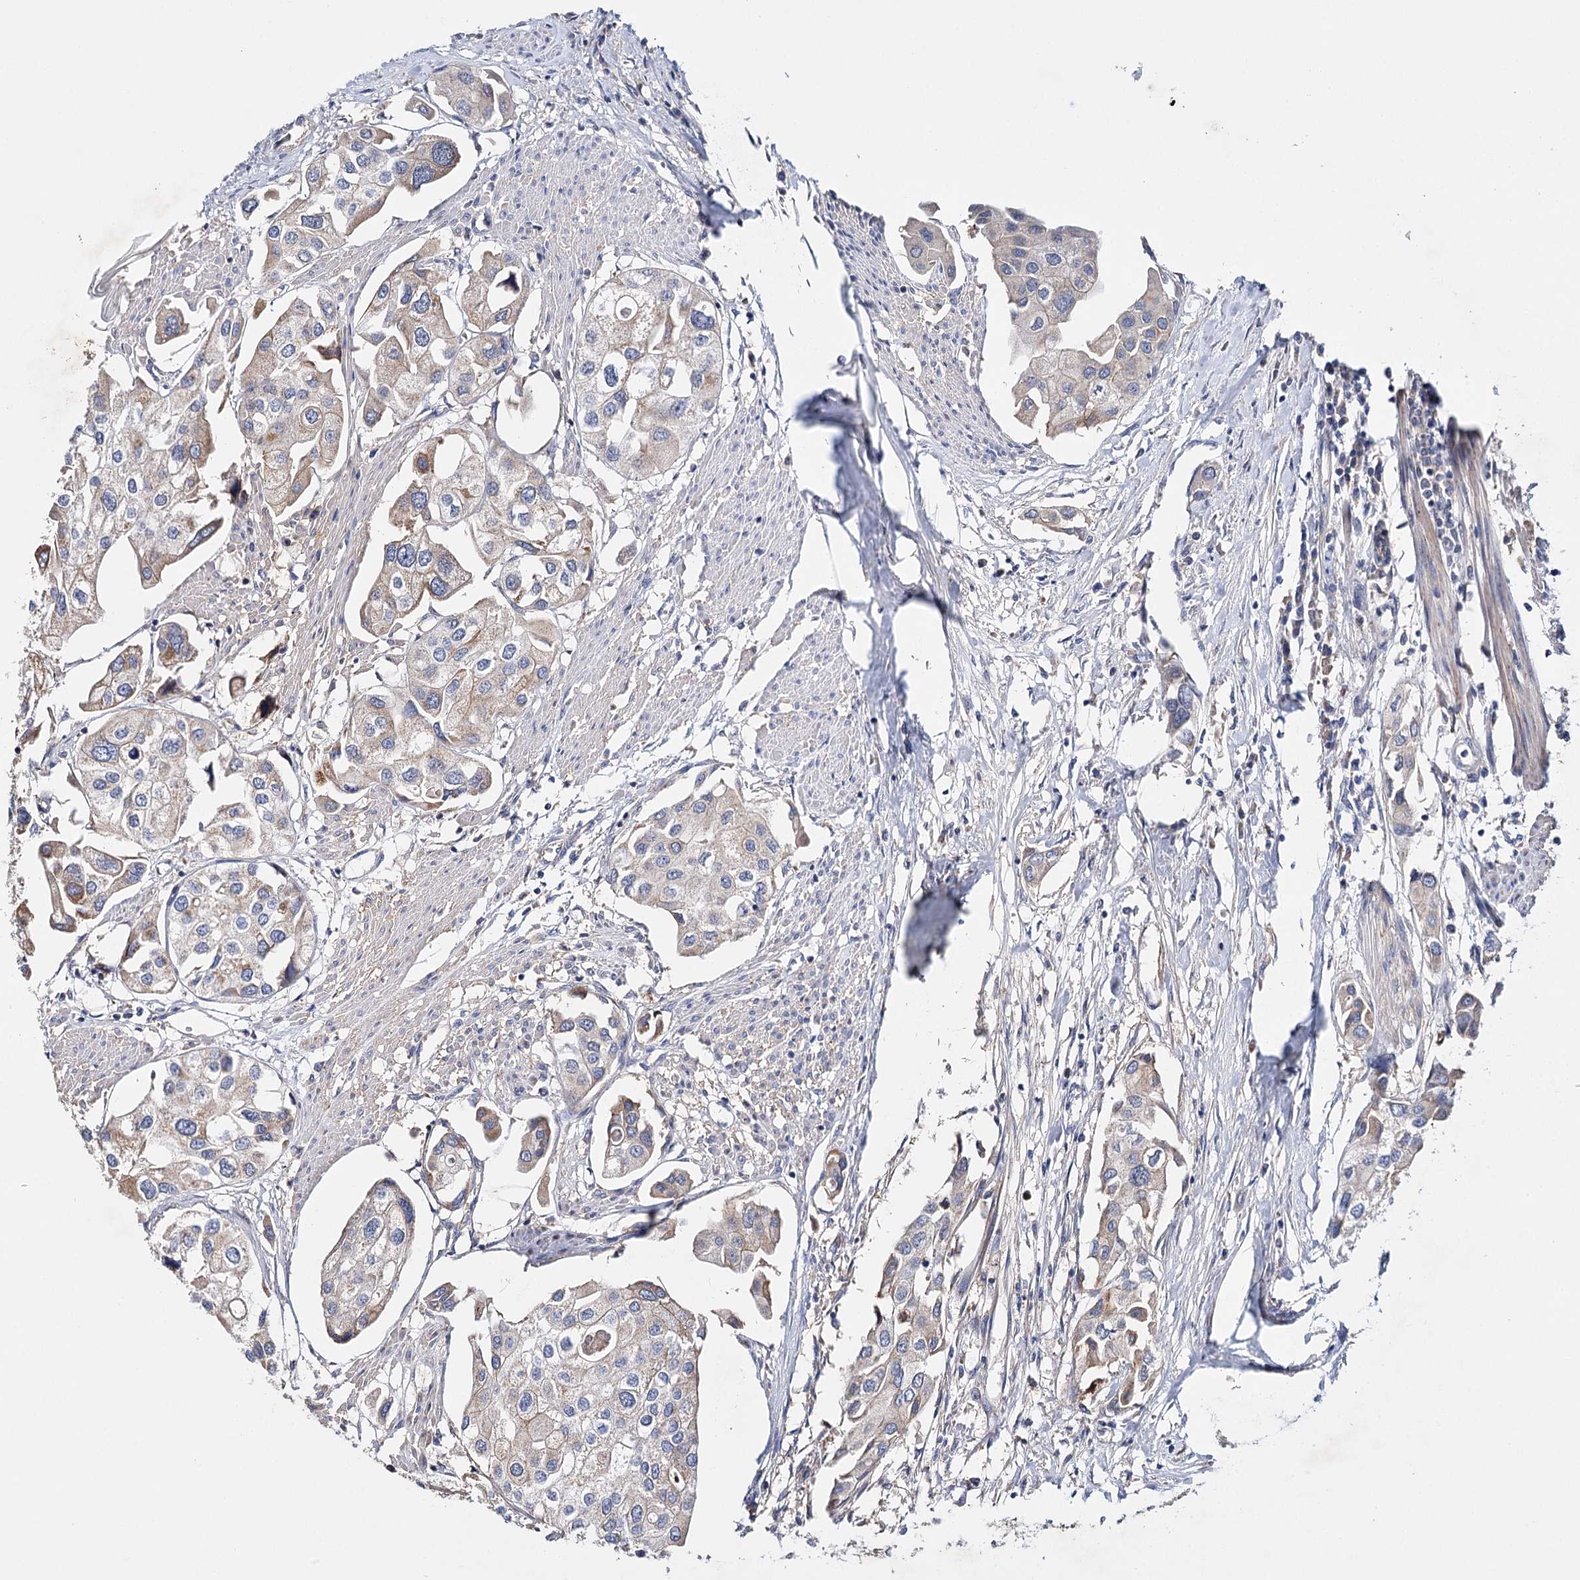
{"staining": {"intensity": "weak", "quantity": "<25%", "location": "cytoplasmic/membranous"}, "tissue": "urothelial cancer", "cell_type": "Tumor cells", "image_type": "cancer", "snomed": [{"axis": "morphology", "description": "Urothelial carcinoma, High grade"}, {"axis": "topography", "description": "Urinary bladder"}], "caption": "Urothelial cancer was stained to show a protein in brown. There is no significant expression in tumor cells. (Immunohistochemistry, brightfield microscopy, high magnification).", "gene": "CFAP46", "patient": {"sex": "male", "age": 64}}